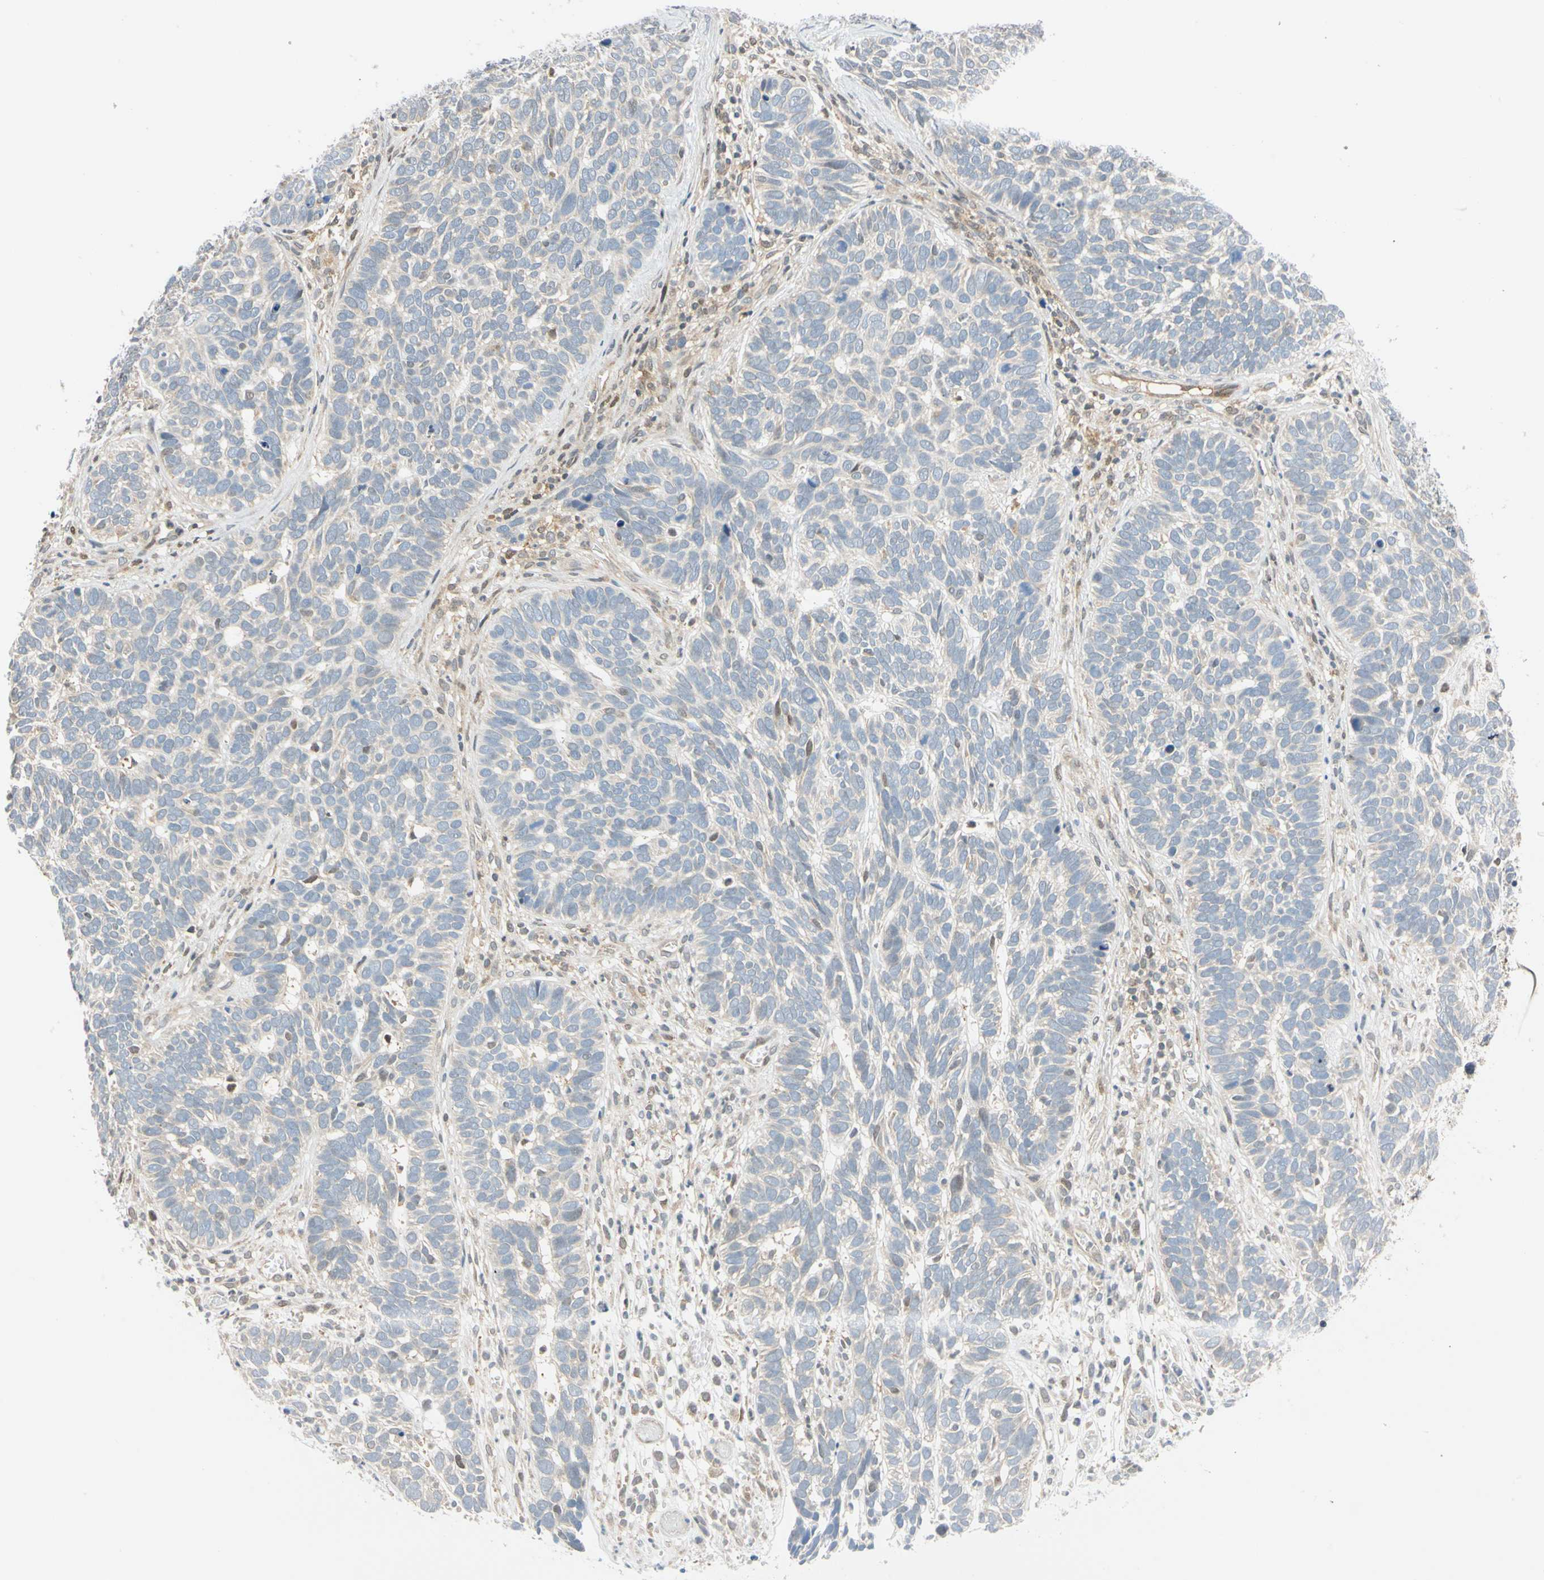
{"staining": {"intensity": "negative", "quantity": "none", "location": "none"}, "tissue": "skin cancer", "cell_type": "Tumor cells", "image_type": "cancer", "snomed": [{"axis": "morphology", "description": "Basal cell carcinoma"}, {"axis": "topography", "description": "Skin"}], "caption": "Tumor cells show no significant staining in basal cell carcinoma (skin).", "gene": "MAPK9", "patient": {"sex": "male", "age": 87}}